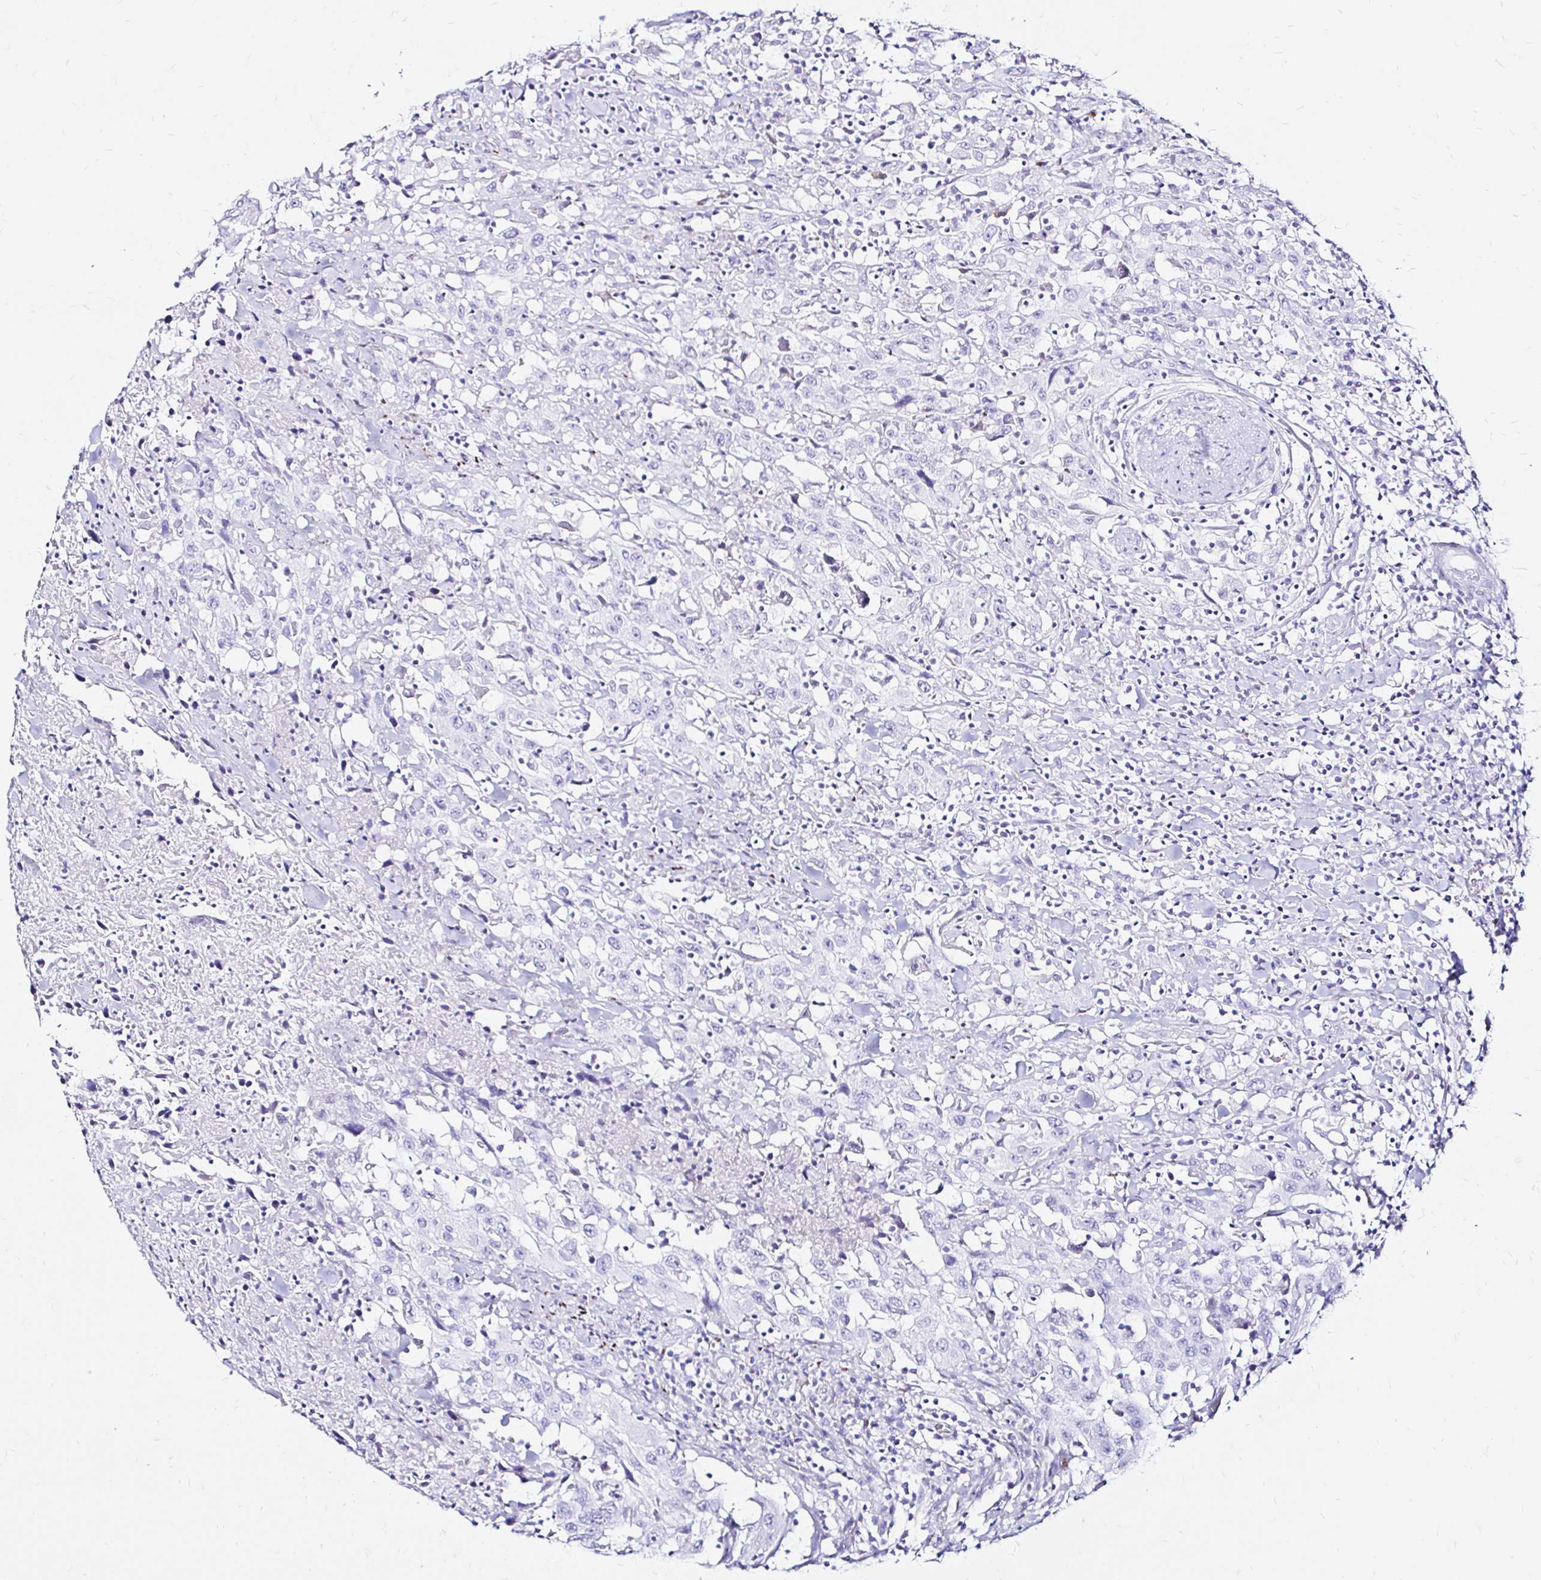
{"staining": {"intensity": "negative", "quantity": "none", "location": "none"}, "tissue": "urothelial cancer", "cell_type": "Tumor cells", "image_type": "cancer", "snomed": [{"axis": "morphology", "description": "Urothelial carcinoma, High grade"}, {"axis": "topography", "description": "Urinary bladder"}], "caption": "IHC photomicrograph of urothelial cancer stained for a protein (brown), which demonstrates no staining in tumor cells.", "gene": "ZNF432", "patient": {"sex": "male", "age": 61}}